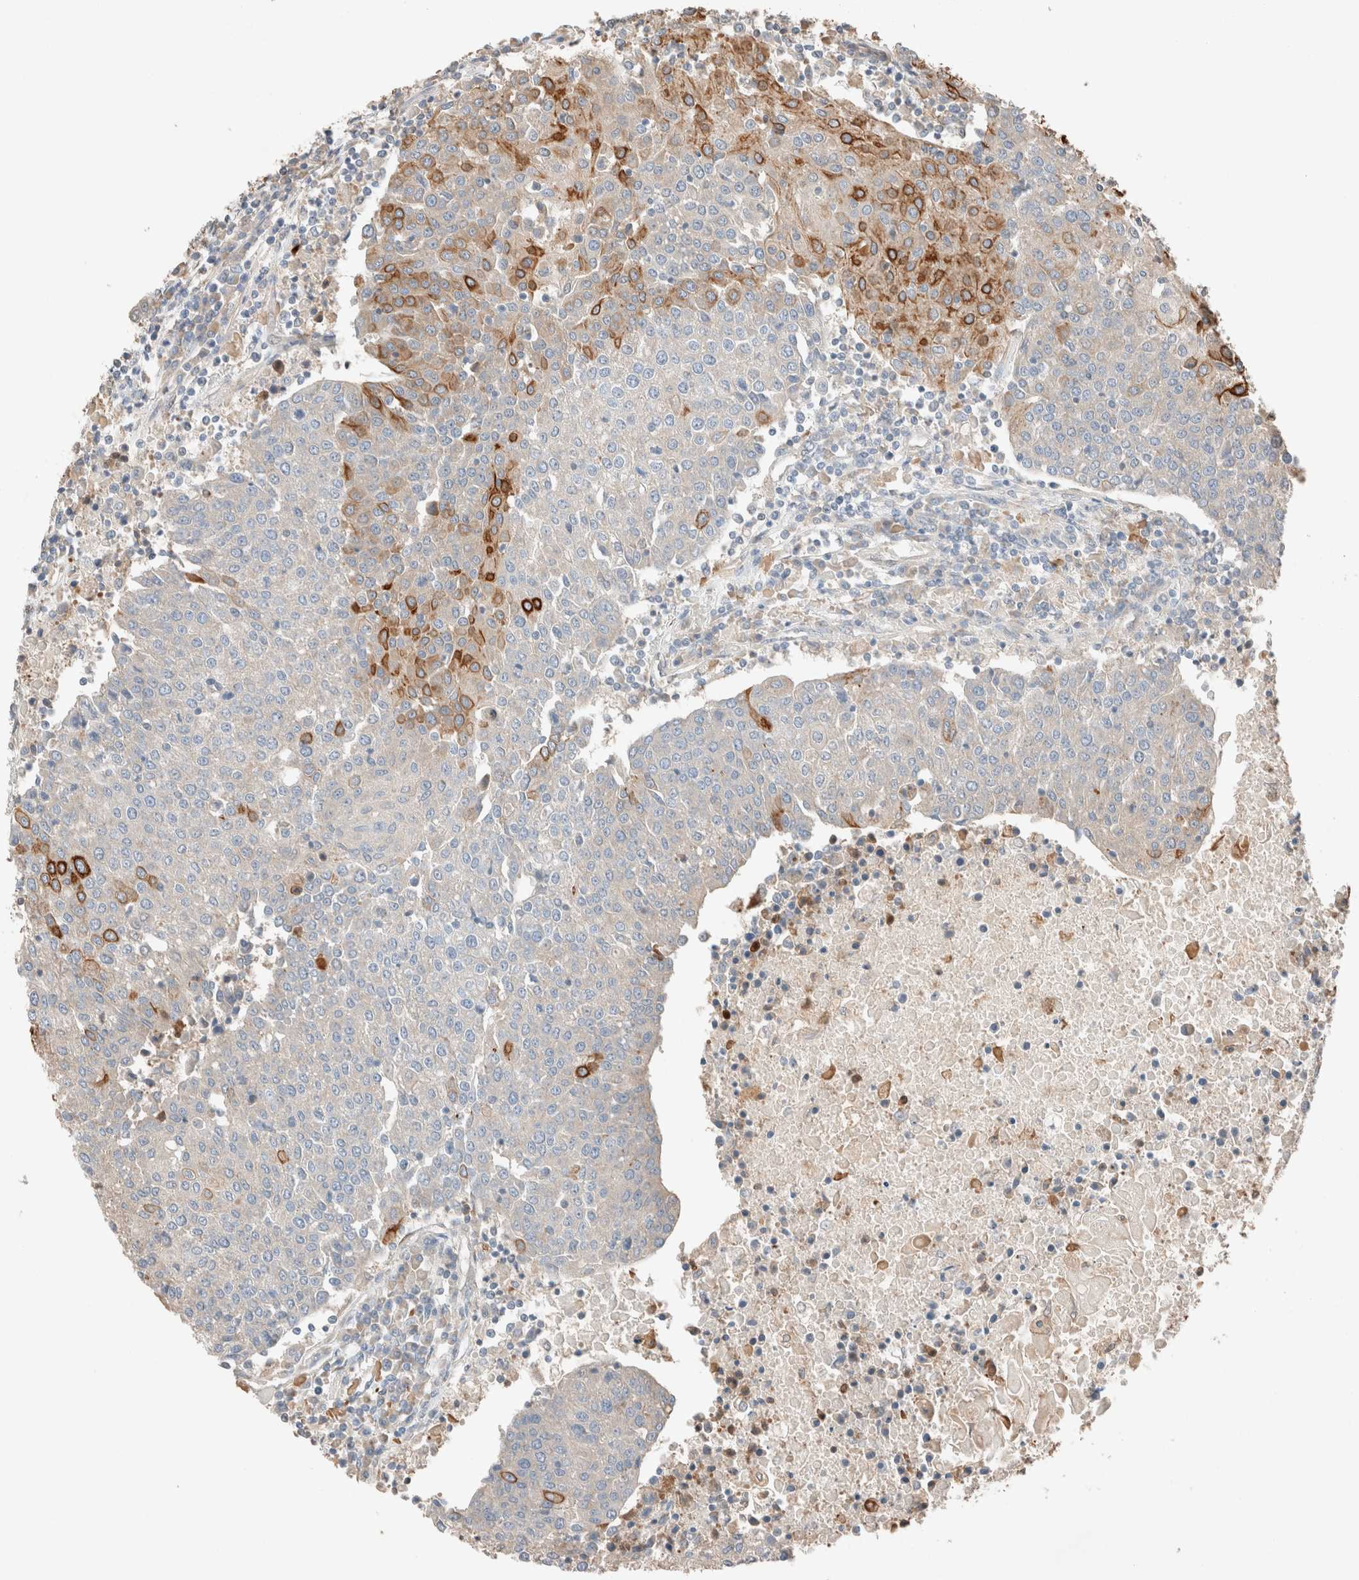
{"staining": {"intensity": "moderate", "quantity": "<25%", "location": "cytoplasmic/membranous"}, "tissue": "urothelial cancer", "cell_type": "Tumor cells", "image_type": "cancer", "snomed": [{"axis": "morphology", "description": "Urothelial carcinoma, High grade"}, {"axis": "topography", "description": "Urinary bladder"}], "caption": "Immunohistochemical staining of human high-grade urothelial carcinoma shows low levels of moderate cytoplasmic/membranous protein staining in approximately <25% of tumor cells. Using DAB (brown) and hematoxylin (blue) stains, captured at high magnification using brightfield microscopy.", "gene": "TUBD1", "patient": {"sex": "female", "age": 85}}